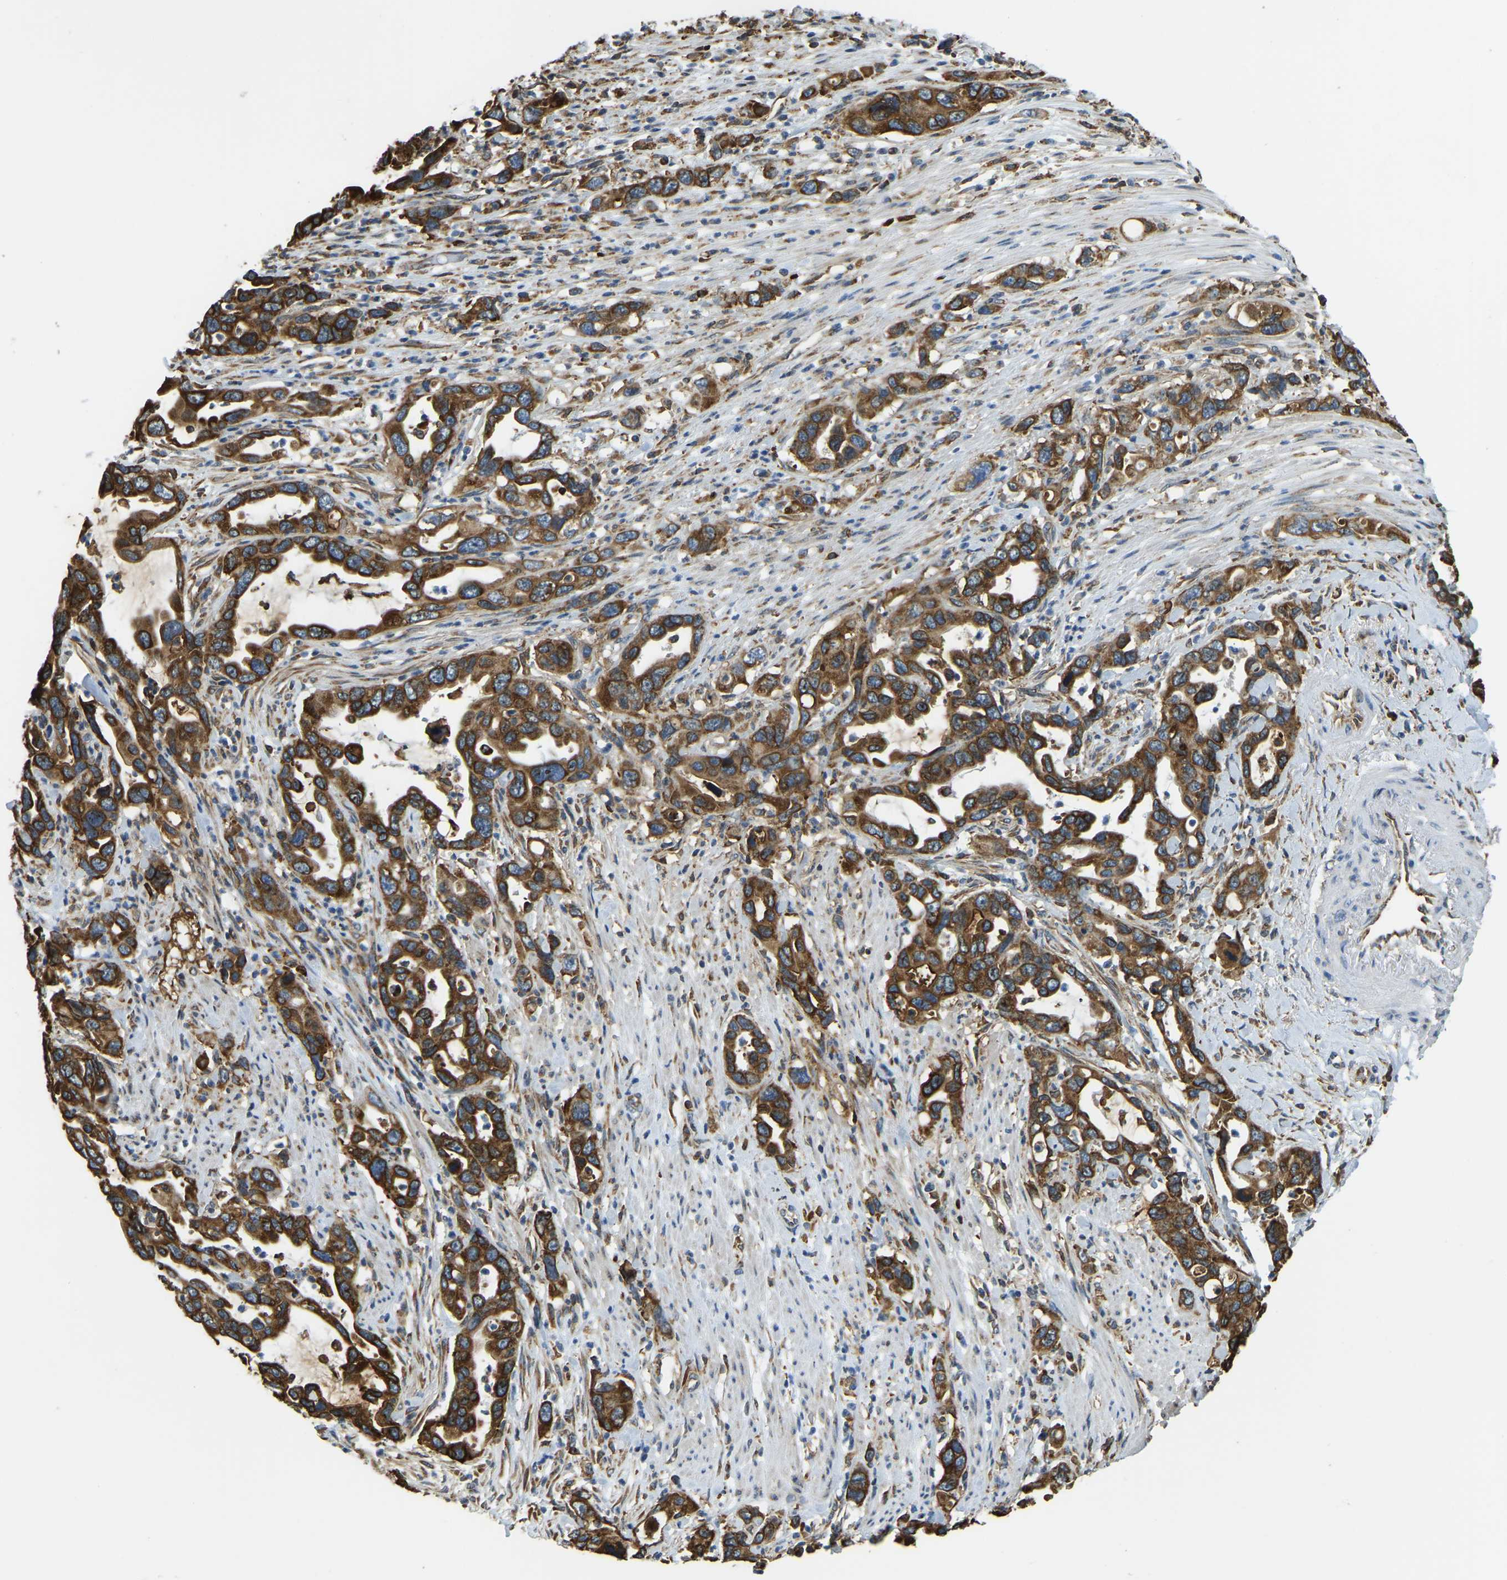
{"staining": {"intensity": "strong", "quantity": ">75%", "location": "cytoplasmic/membranous"}, "tissue": "pancreatic cancer", "cell_type": "Tumor cells", "image_type": "cancer", "snomed": [{"axis": "morphology", "description": "Adenocarcinoma, NOS"}, {"axis": "topography", "description": "Pancreas"}], "caption": "There is high levels of strong cytoplasmic/membranous expression in tumor cells of pancreatic cancer, as demonstrated by immunohistochemical staining (brown color).", "gene": "RNF115", "patient": {"sex": "female", "age": 70}}